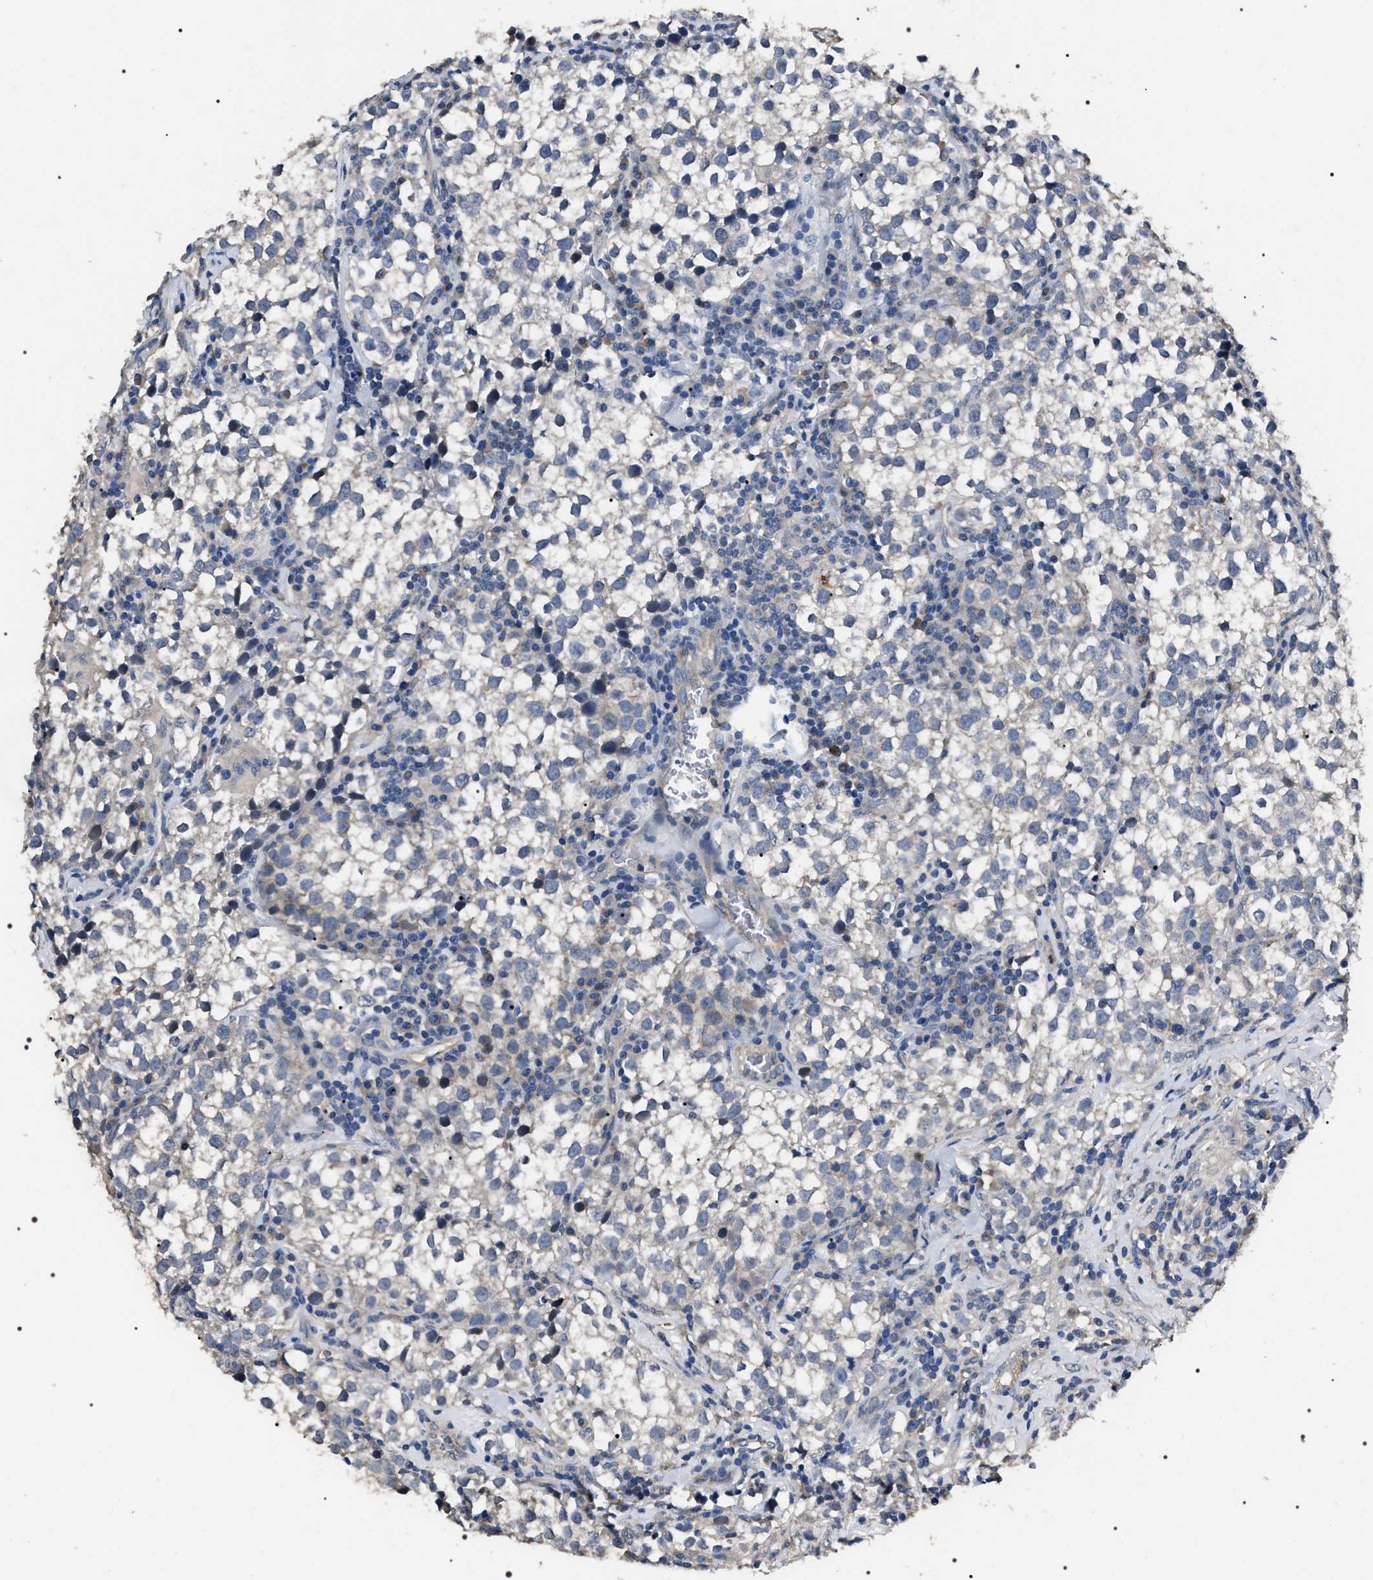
{"staining": {"intensity": "negative", "quantity": "none", "location": "none"}, "tissue": "testis cancer", "cell_type": "Tumor cells", "image_type": "cancer", "snomed": [{"axis": "morphology", "description": "Seminoma, NOS"}, {"axis": "morphology", "description": "Carcinoma, Embryonal, NOS"}, {"axis": "topography", "description": "Testis"}], "caption": "An image of testis embryonal carcinoma stained for a protein reveals no brown staining in tumor cells.", "gene": "TRIM54", "patient": {"sex": "male", "age": 36}}